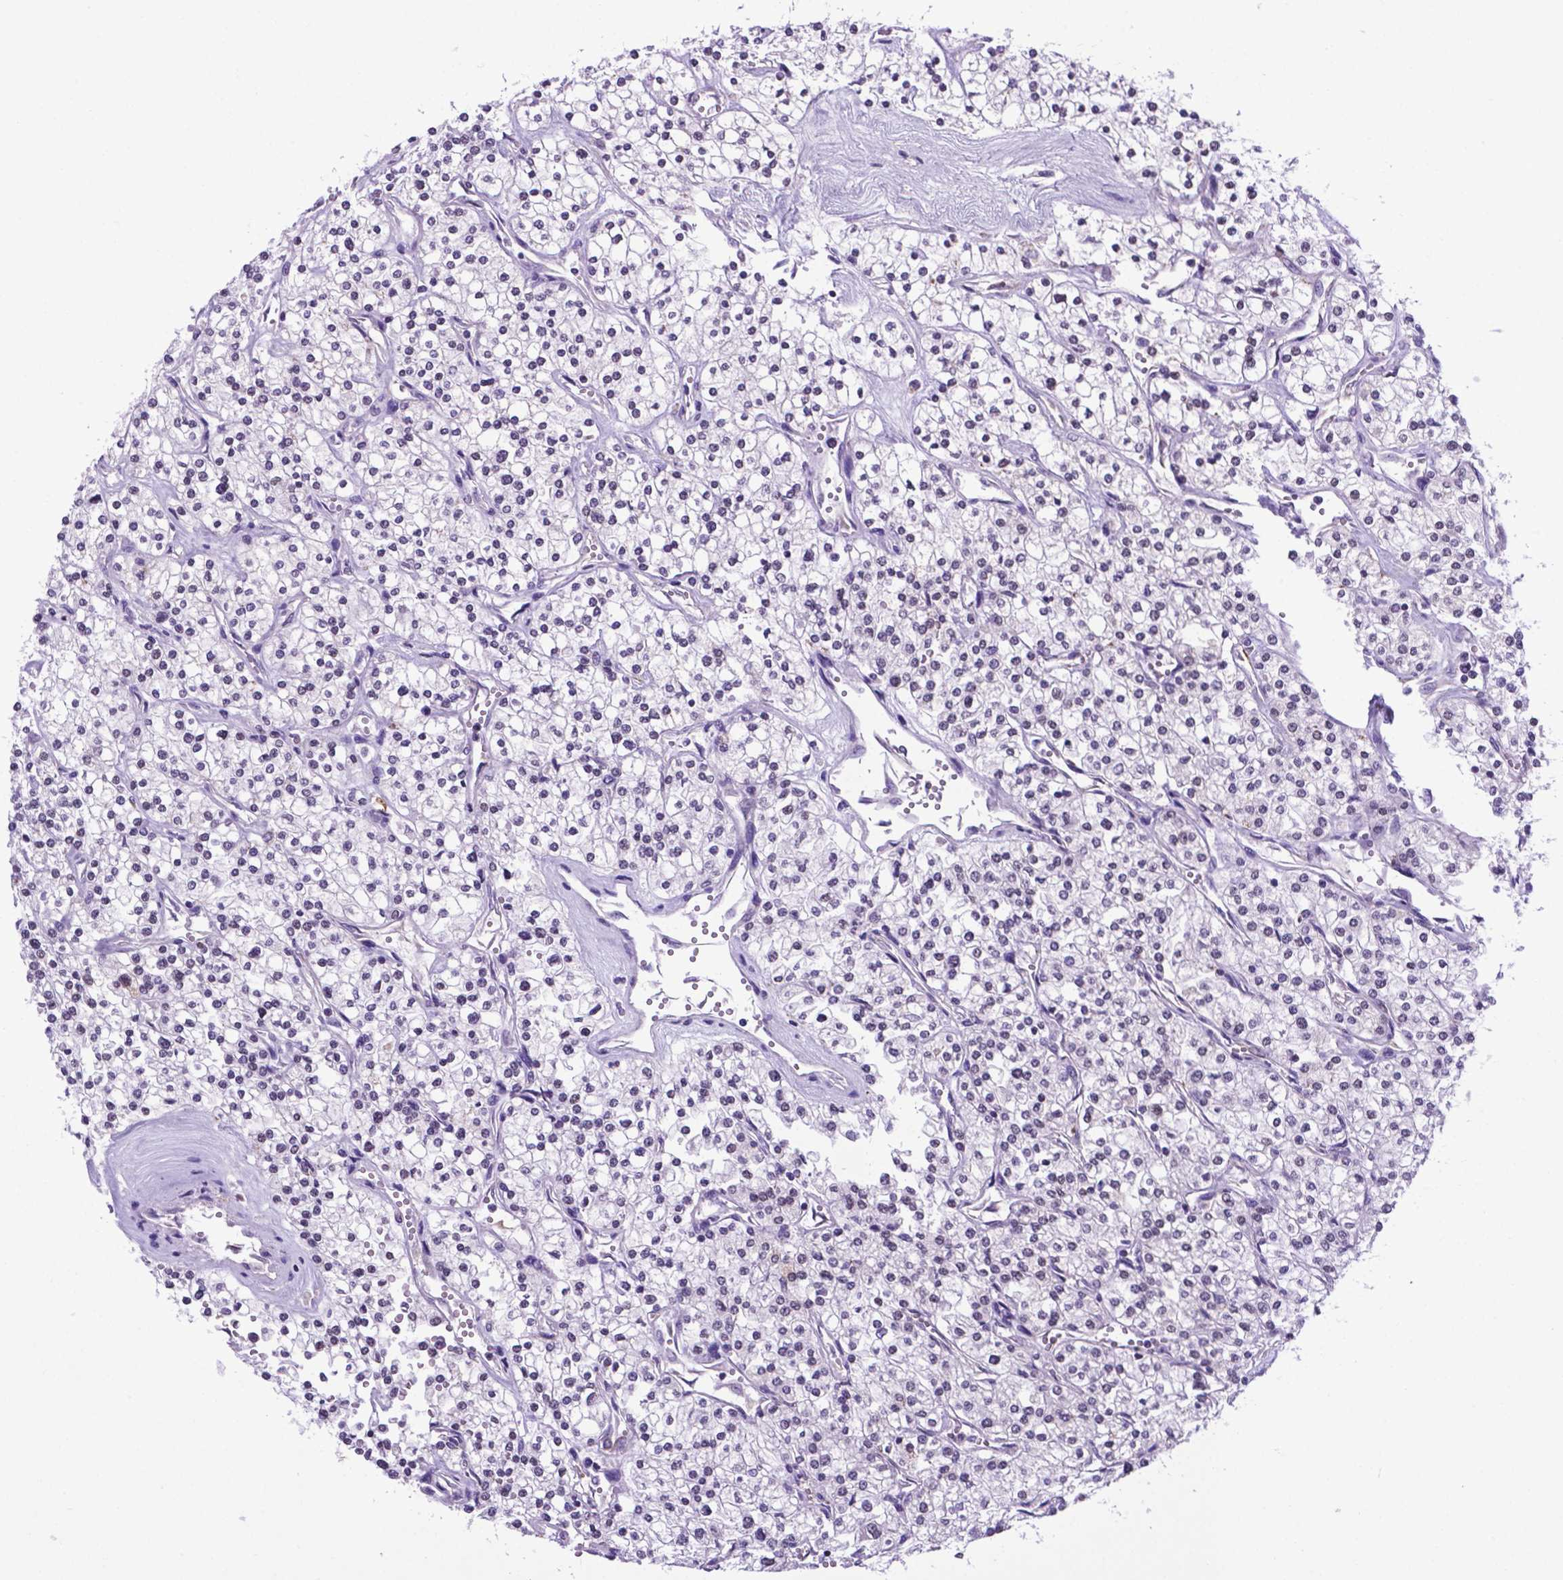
{"staining": {"intensity": "moderate", "quantity": "25%-75%", "location": "nuclear"}, "tissue": "renal cancer", "cell_type": "Tumor cells", "image_type": "cancer", "snomed": [{"axis": "morphology", "description": "Adenocarcinoma, NOS"}, {"axis": "topography", "description": "Kidney"}], "caption": "DAB immunohistochemical staining of human renal cancer demonstrates moderate nuclear protein positivity in approximately 25%-75% of tumor cells.", "gene": "POU3F3", "patient": {"sex": "male", "age": 80}}